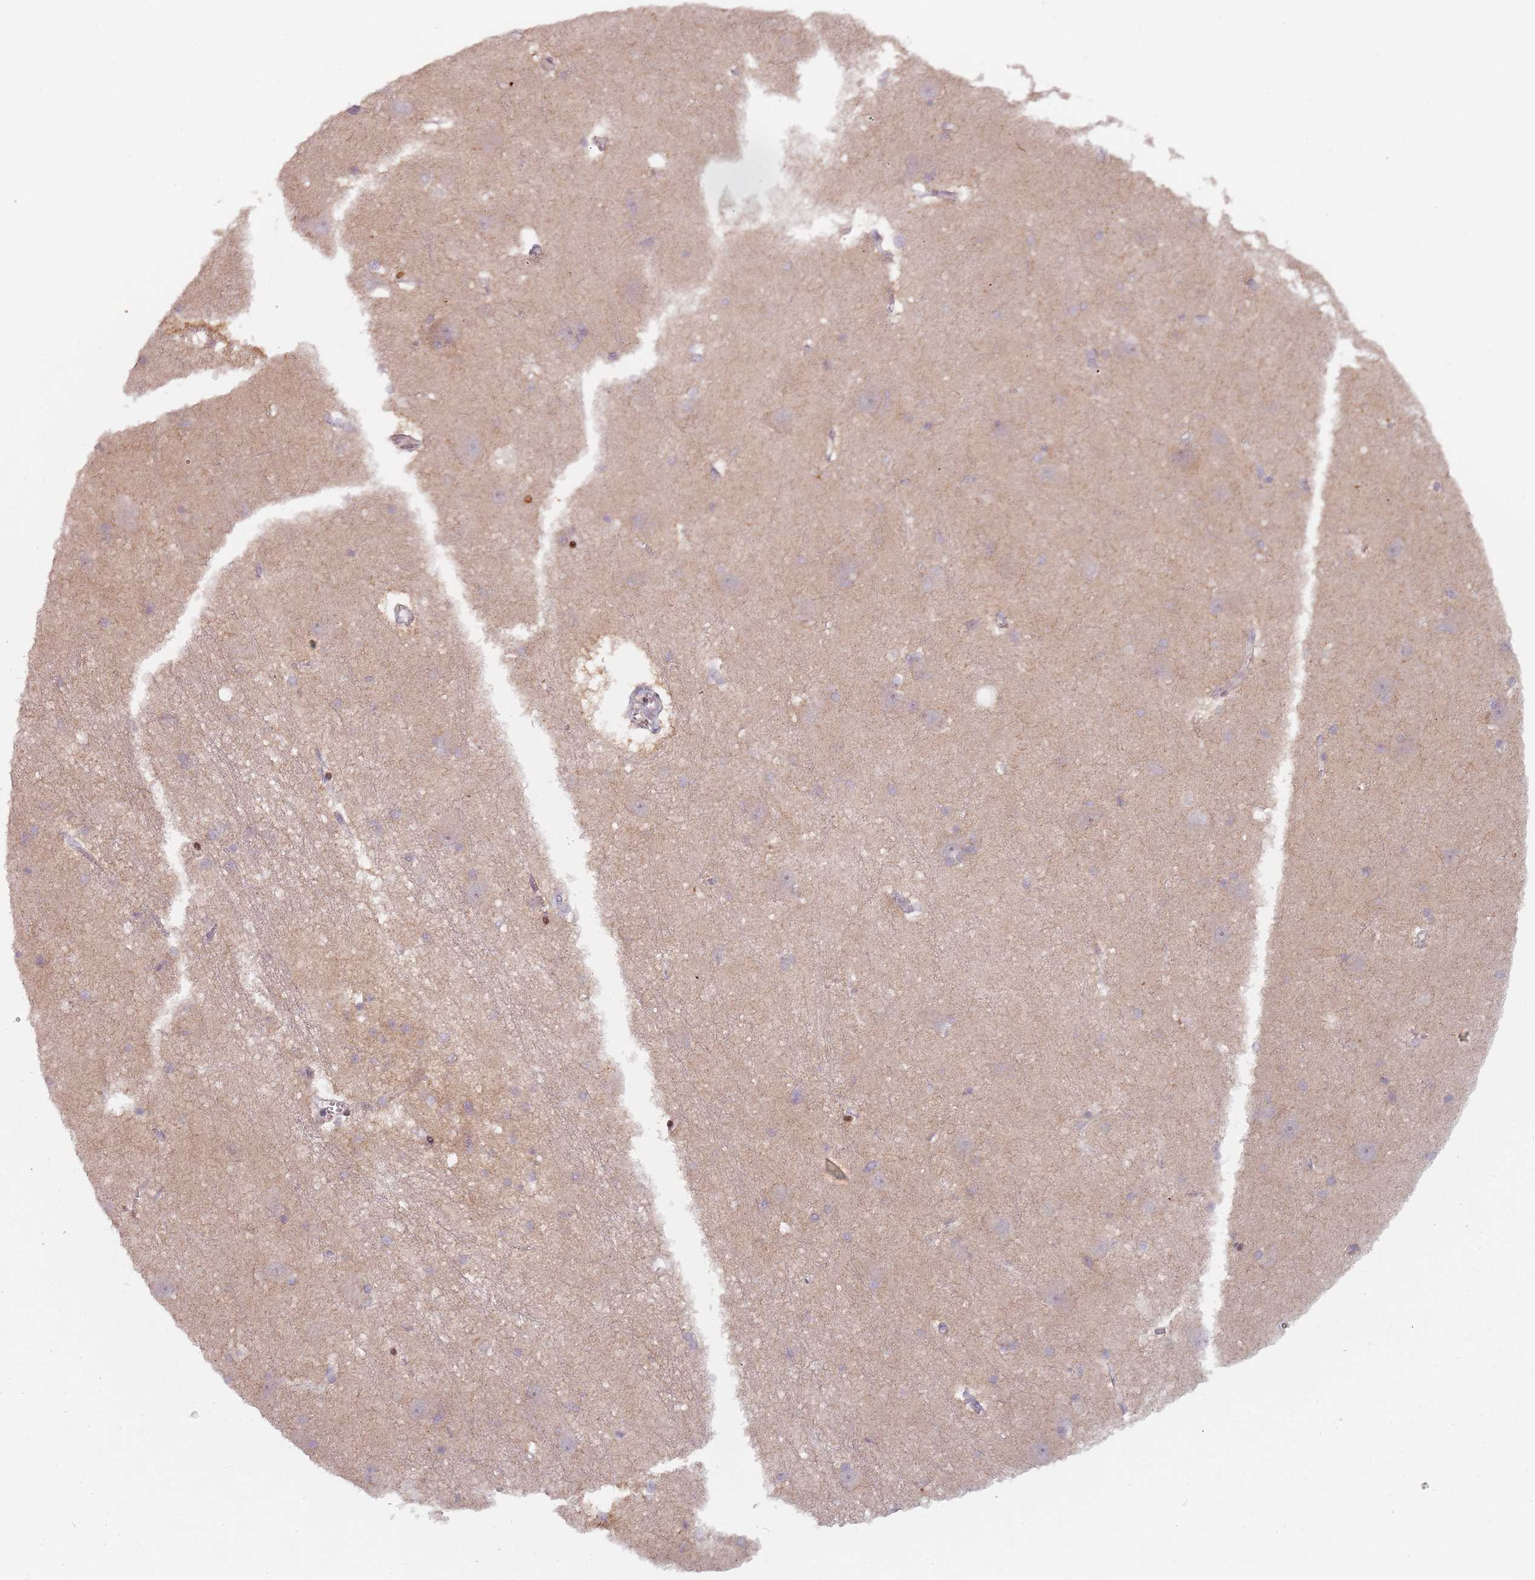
{"staining": {"intensity": "negative", "quantity": "none", "location": "none"}, "tissue": "caudate", "cell_type": "Glial cells", "image_type": "normal", "snomed": [{"axis": "morphology", "description": "Normal tissue, NOS"}, {"axis": "topography", "description": "Lateral ventricle wall"}], "caption": "Photomicrograph shows no significant protein expression in glial cells of benign caudate. (Immunohistochemistry (ihc), brightfield microscopy, high magnification).", "gene": "RPS6KA2", "patient": {"sex": "male", "age": 37}}